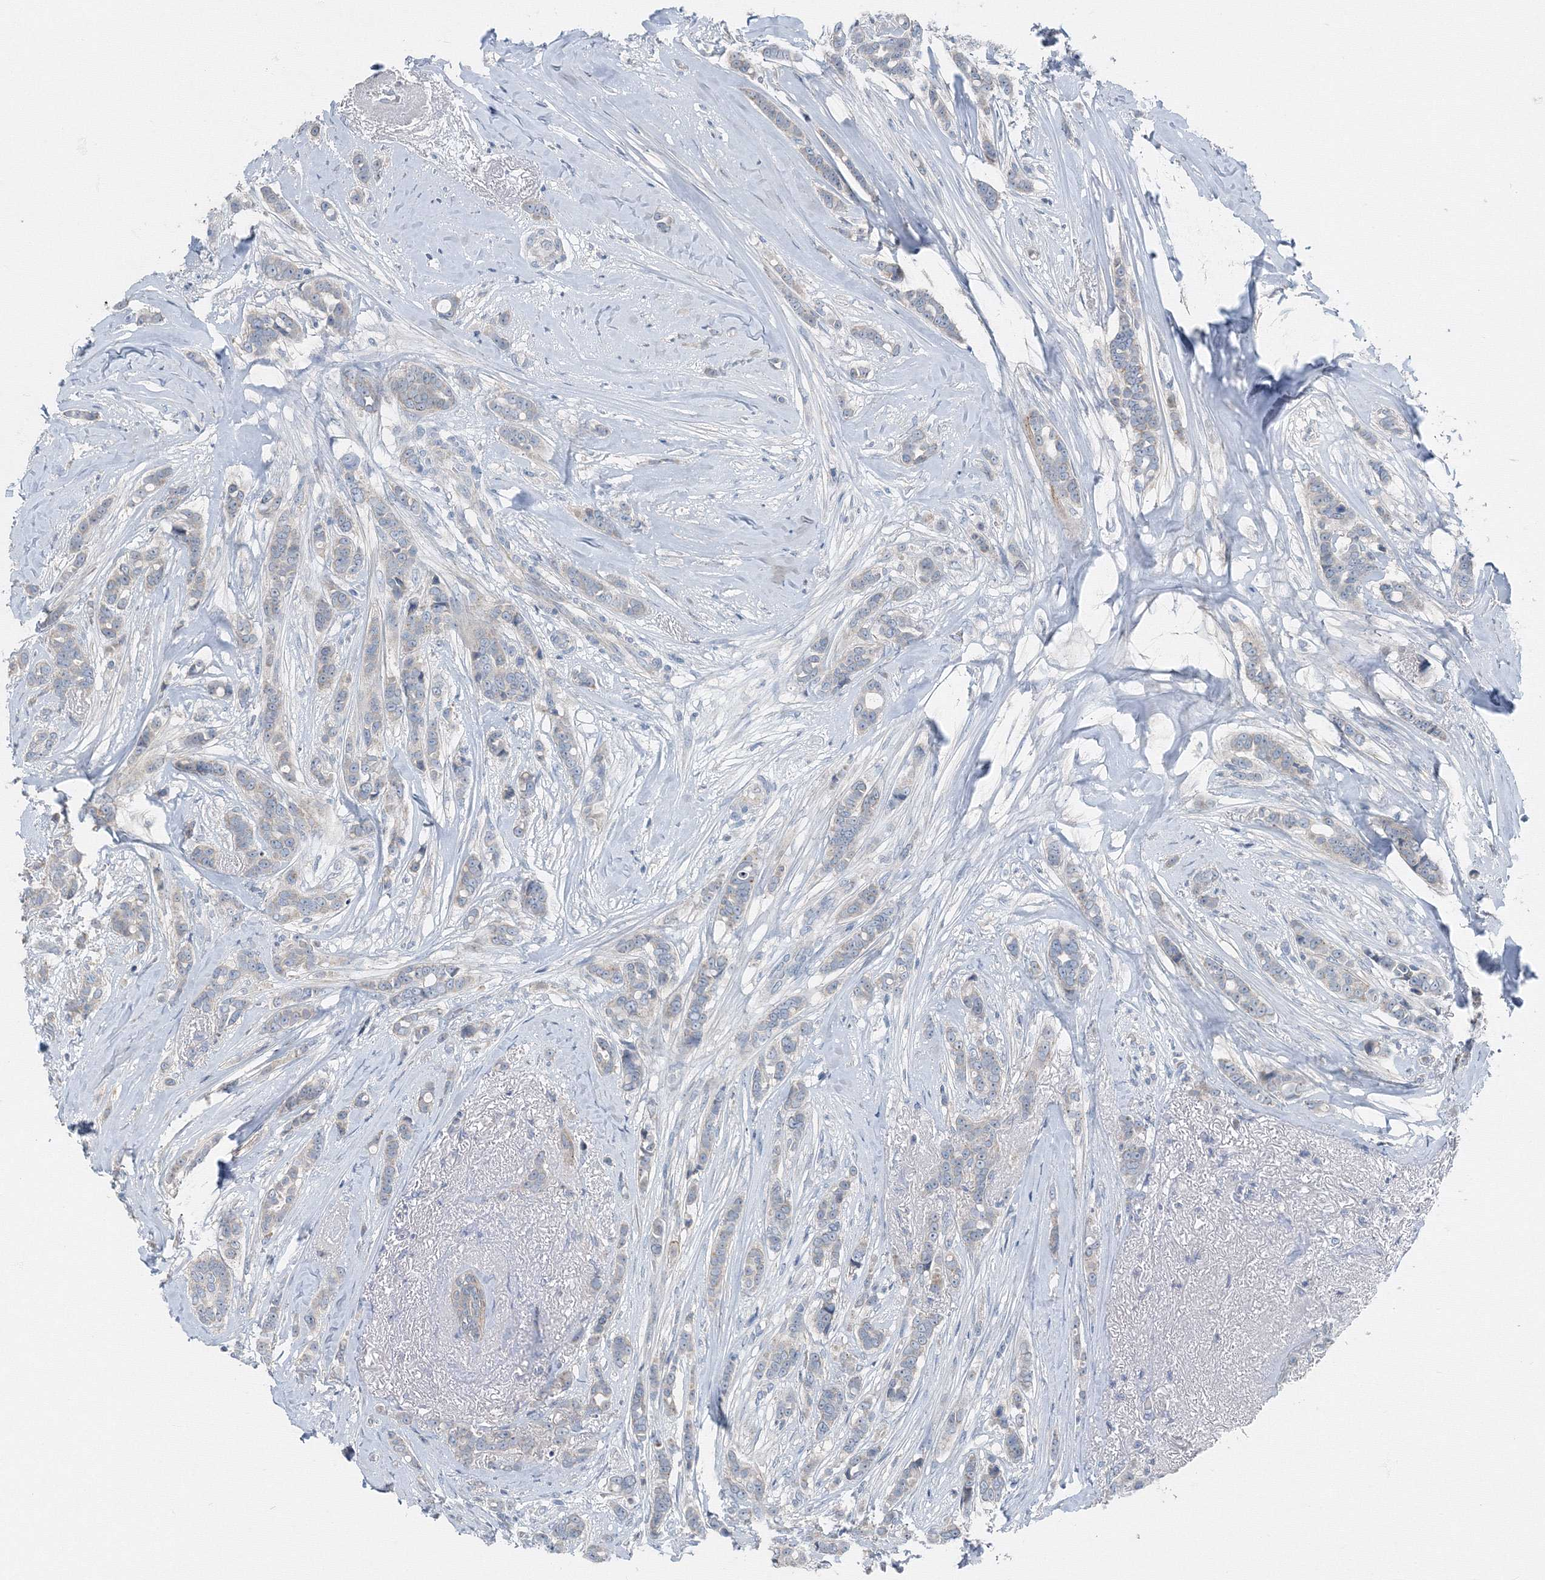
{"staining": {"intensity": "negative", "quantity": "none", "location": "none"}, "tissue": "breast cancer", "cell_type": "Tumor cells", "image_type": "cancer", "snomed": [{"axis": "morphology", "description": "Lobular carcinoma"}, {"axis": "topography", "description": "Breast"}], "caption": "High power microscopy histopathology image of an immunohistochemistry (IHC) micrograph of lobular carcinoma (breast), revealing no significant positivity in tumor cells.", "gene": "AASDH", "patient": {"sex": "female", "age": 51}}